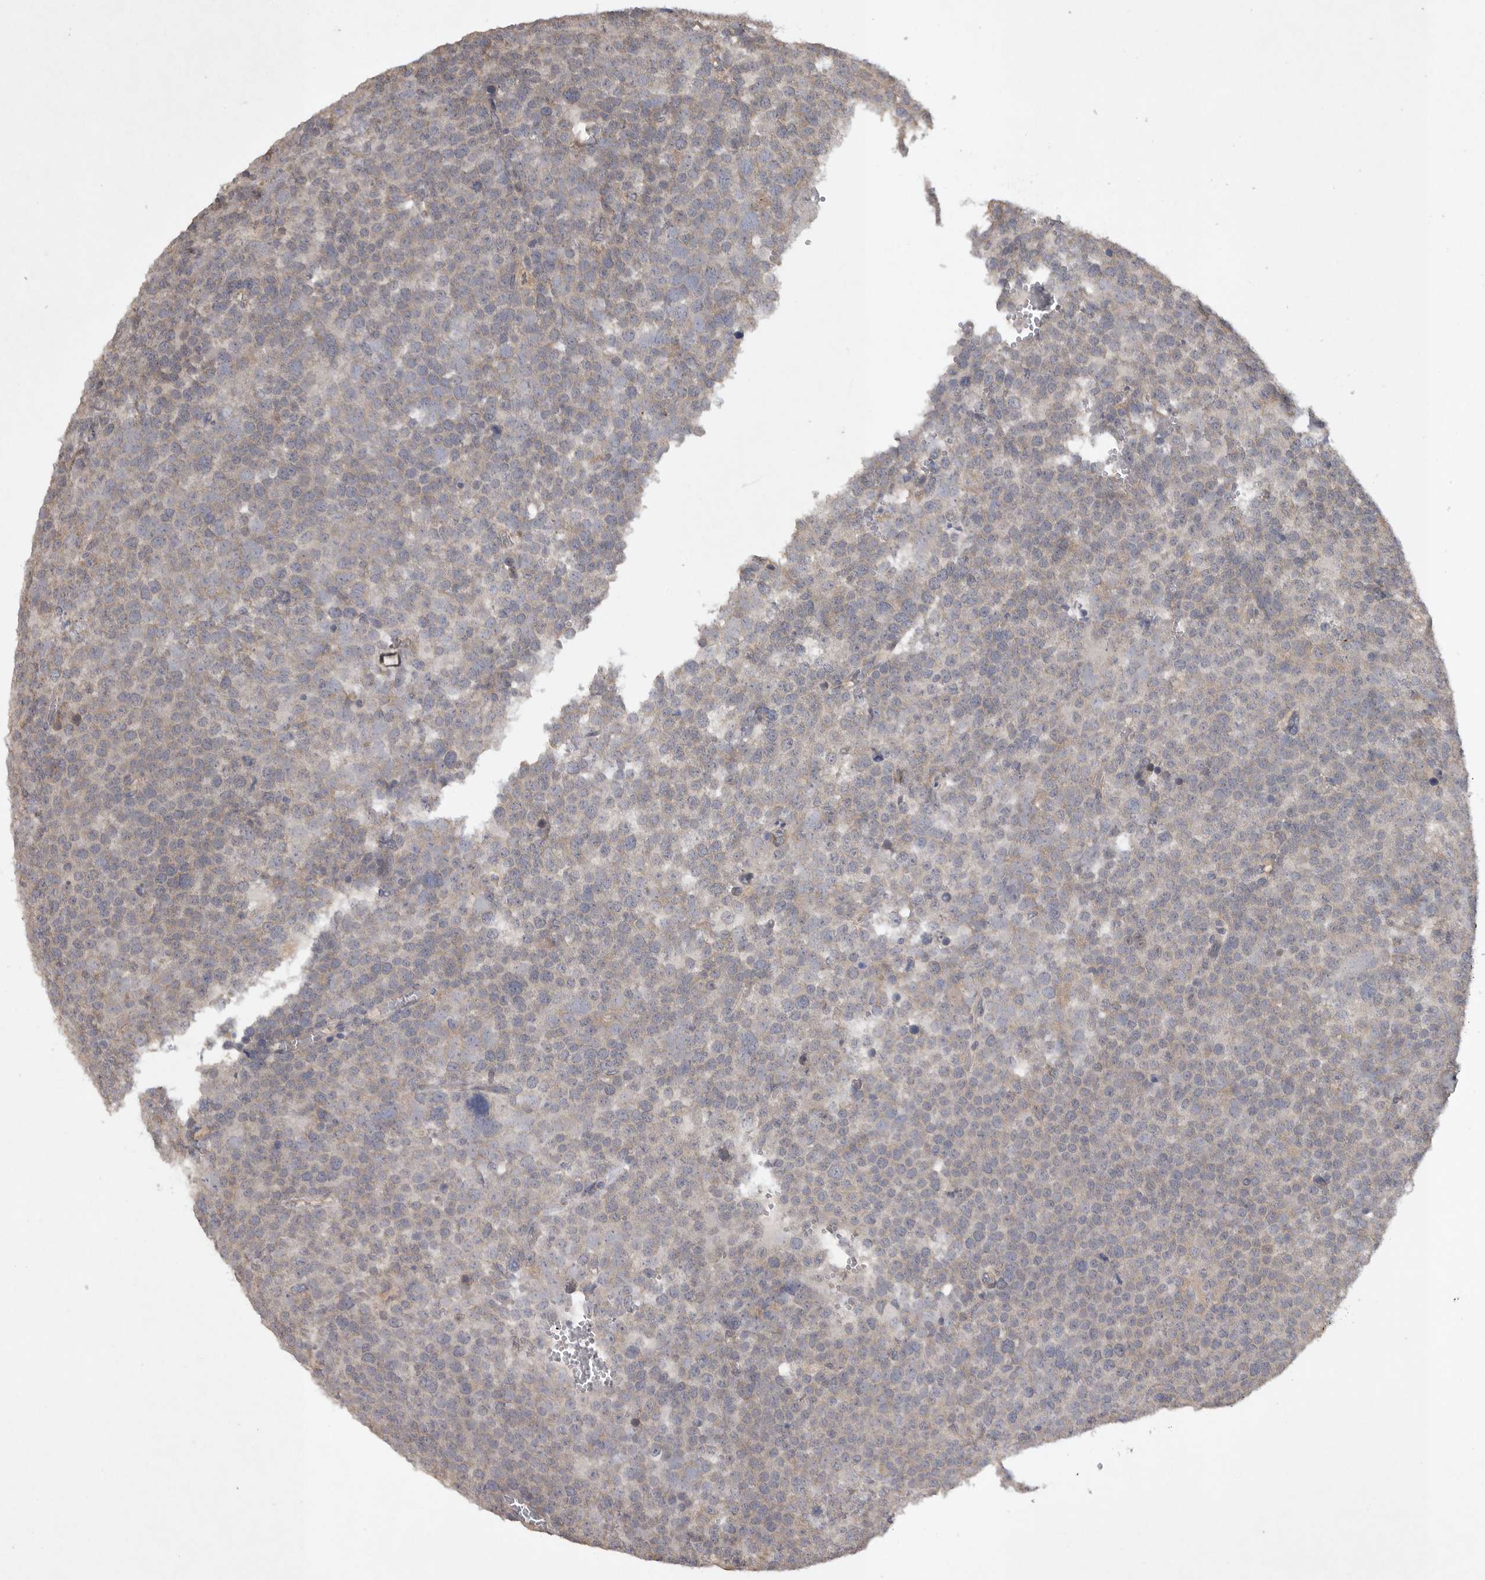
{"staining": {"intensity": "weak", "quantity": "<25%", "location": "cytoplasmic/membranous"}, "tissue": "testis cancer", "cell_type": "Tumor cells", "image_type": "cancer", "snomed": [{"axis": "morphology", "description": "Seminoma, NOS"}, {"axis": "topography", "description": "Testis"}], "caption": "An immunohistochemistry micrograph of testis seminoma is shown. There is no staining in tumor cells of testis seminoma.", "gene": "EDEM3", "patient": {"sex": "male", "age": 71}}